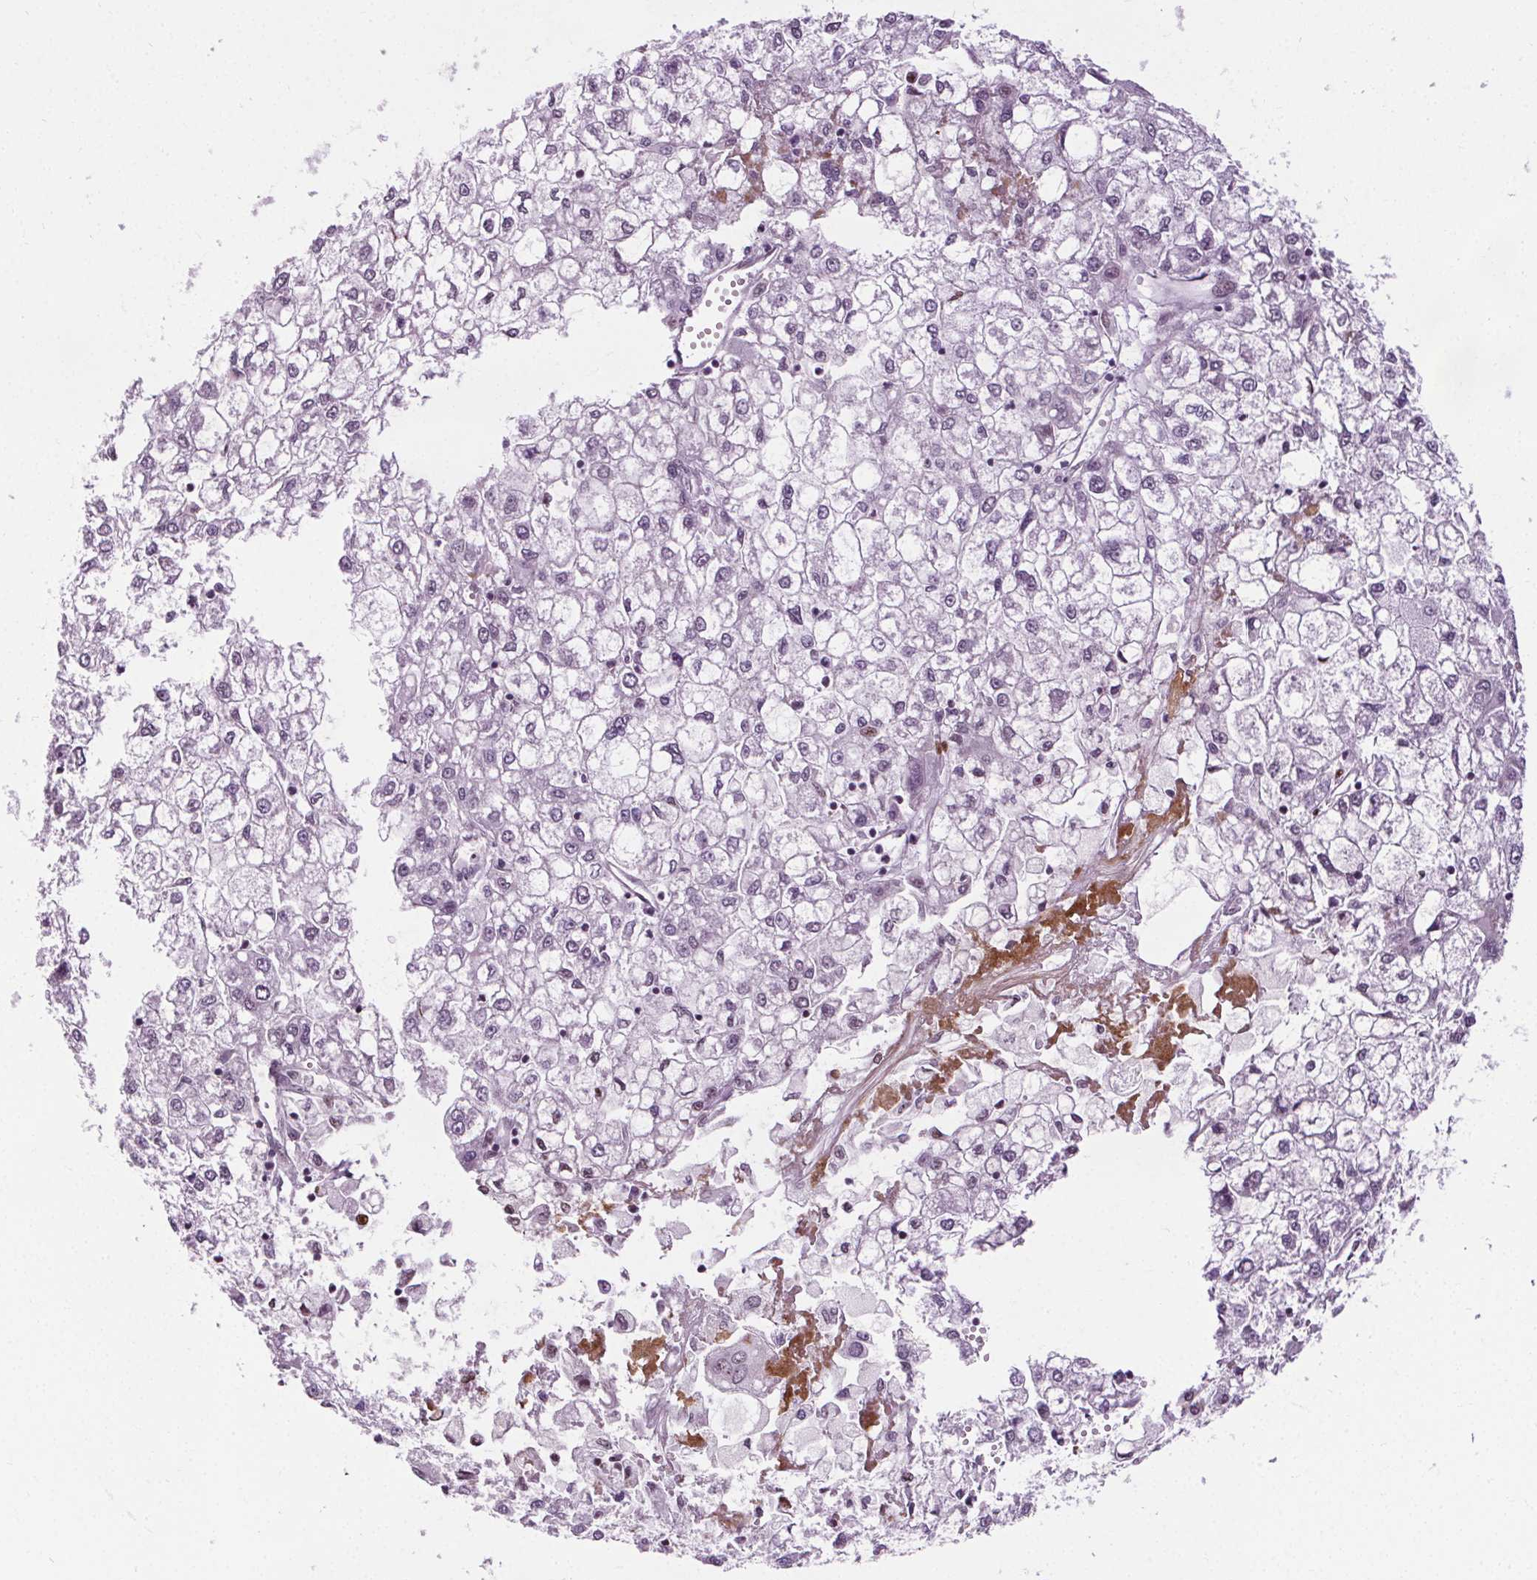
{"staining": {"intensity": "negative", "quantity": "none", "location": "none"}, "tissue": "liver cancer", "cell_type": "Tumor cells", "image_type": "cancer", "snomed": [{"axis": "morphology", "description": "Carcinoma, Hepatocellular, NOS"}, {"axis": "topography", "description": "Liver"}], "caption": "Tumor cells show no significant protein expression in hepatocellular carcinoma (liver).", "gene": "CEBPA", "patient": {"sex": "male", "age": 40}}